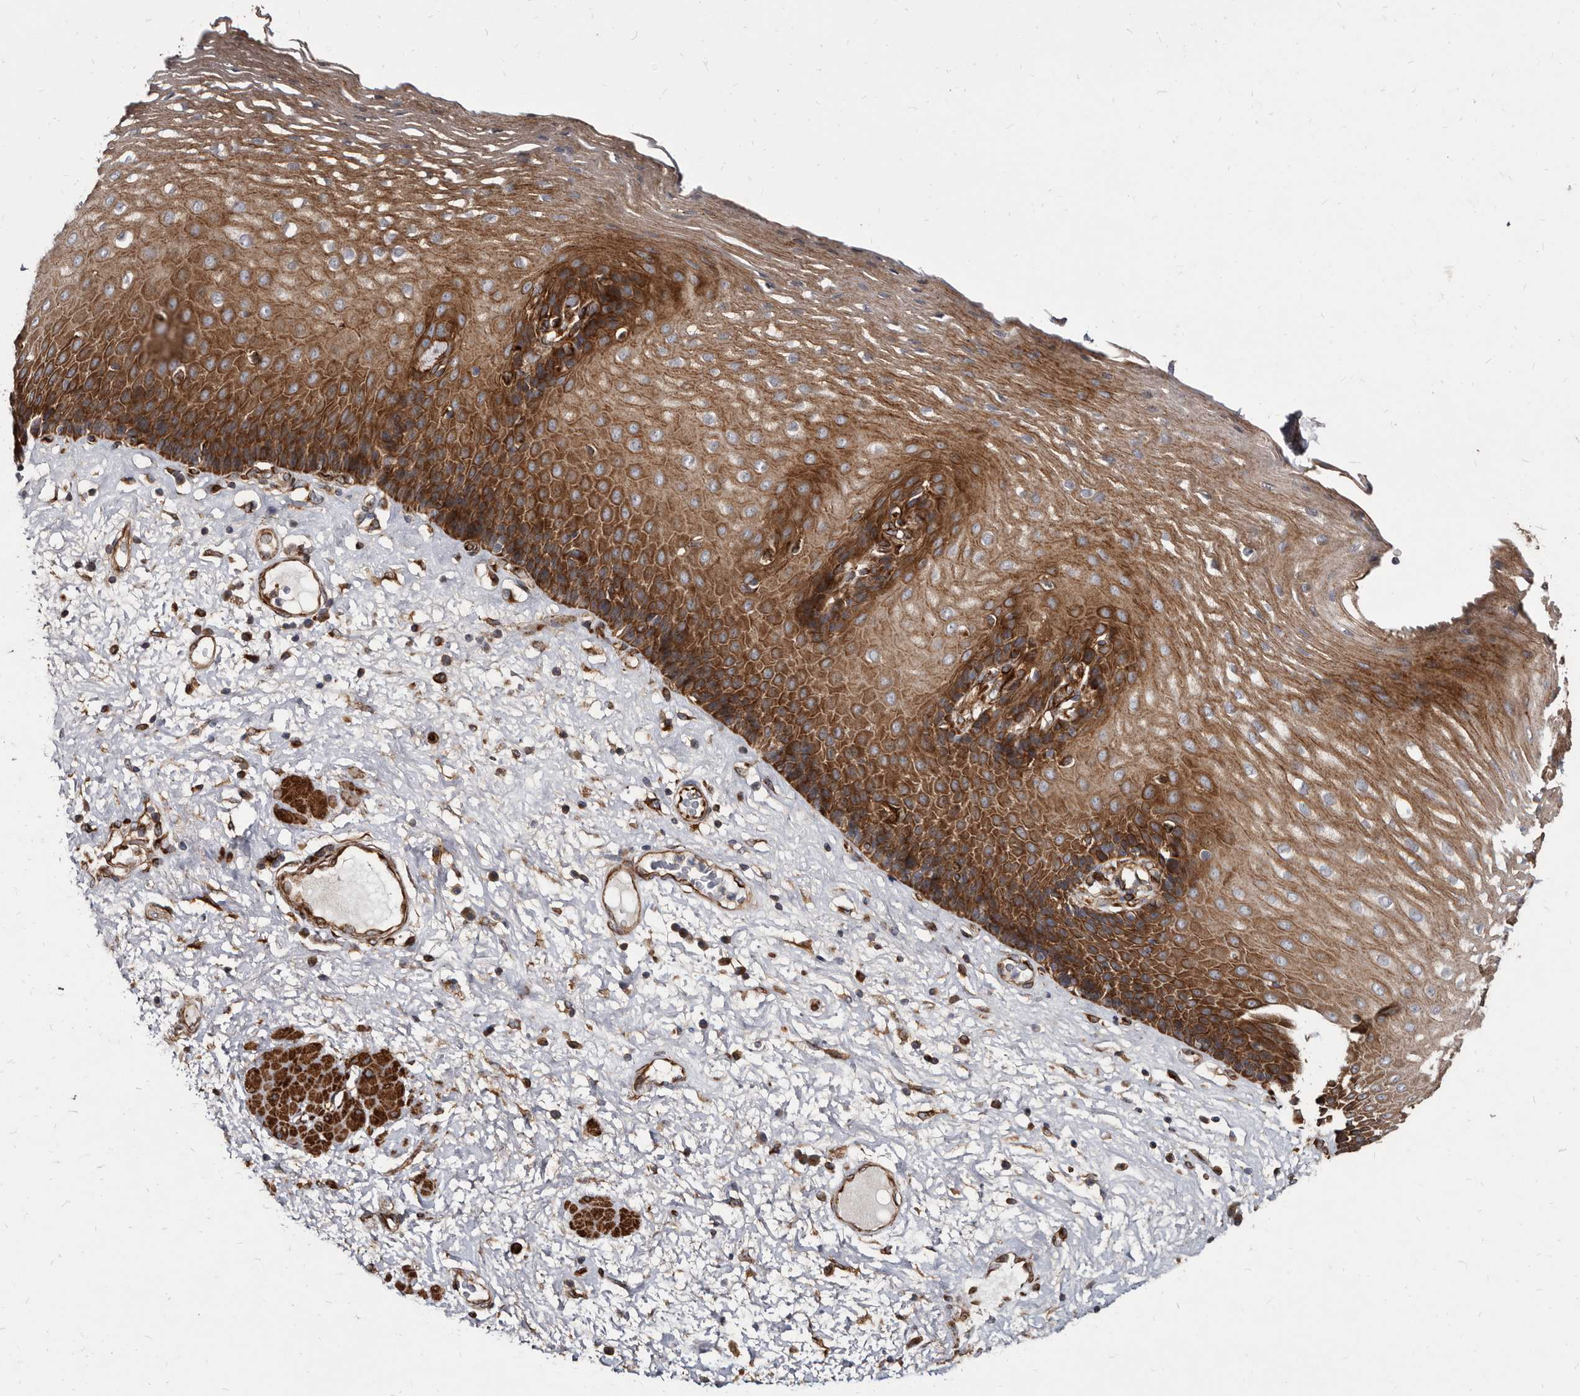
{"staining": {"intensity": "strong", "quantity": ">75%", "location": "cytoplasmic/membranous"}, "tissue": "esophagus", "cell_type": "Squamous epithelial cells", "image_type": "normal", "snomed": [{"axis": "morphology", "description": "Normal tissue, NOS"}, {"axis": "morphology", "description": "Adenocarcinoma, NOS"}, {"axis": "topography", "description": "Esophagus"}], "caption": "Protein expression by IHC shows strong cytoplasmic/membranous staining in approximately >75% of squamous epithelial cells in unremarkable esophagus. Using DAB (brown) and hematoxylin (blue) stains, captured at high magnification using brightfield microscopy.", "gene": "KCTD20", "patient": {"sex": "male", "age": 62}}